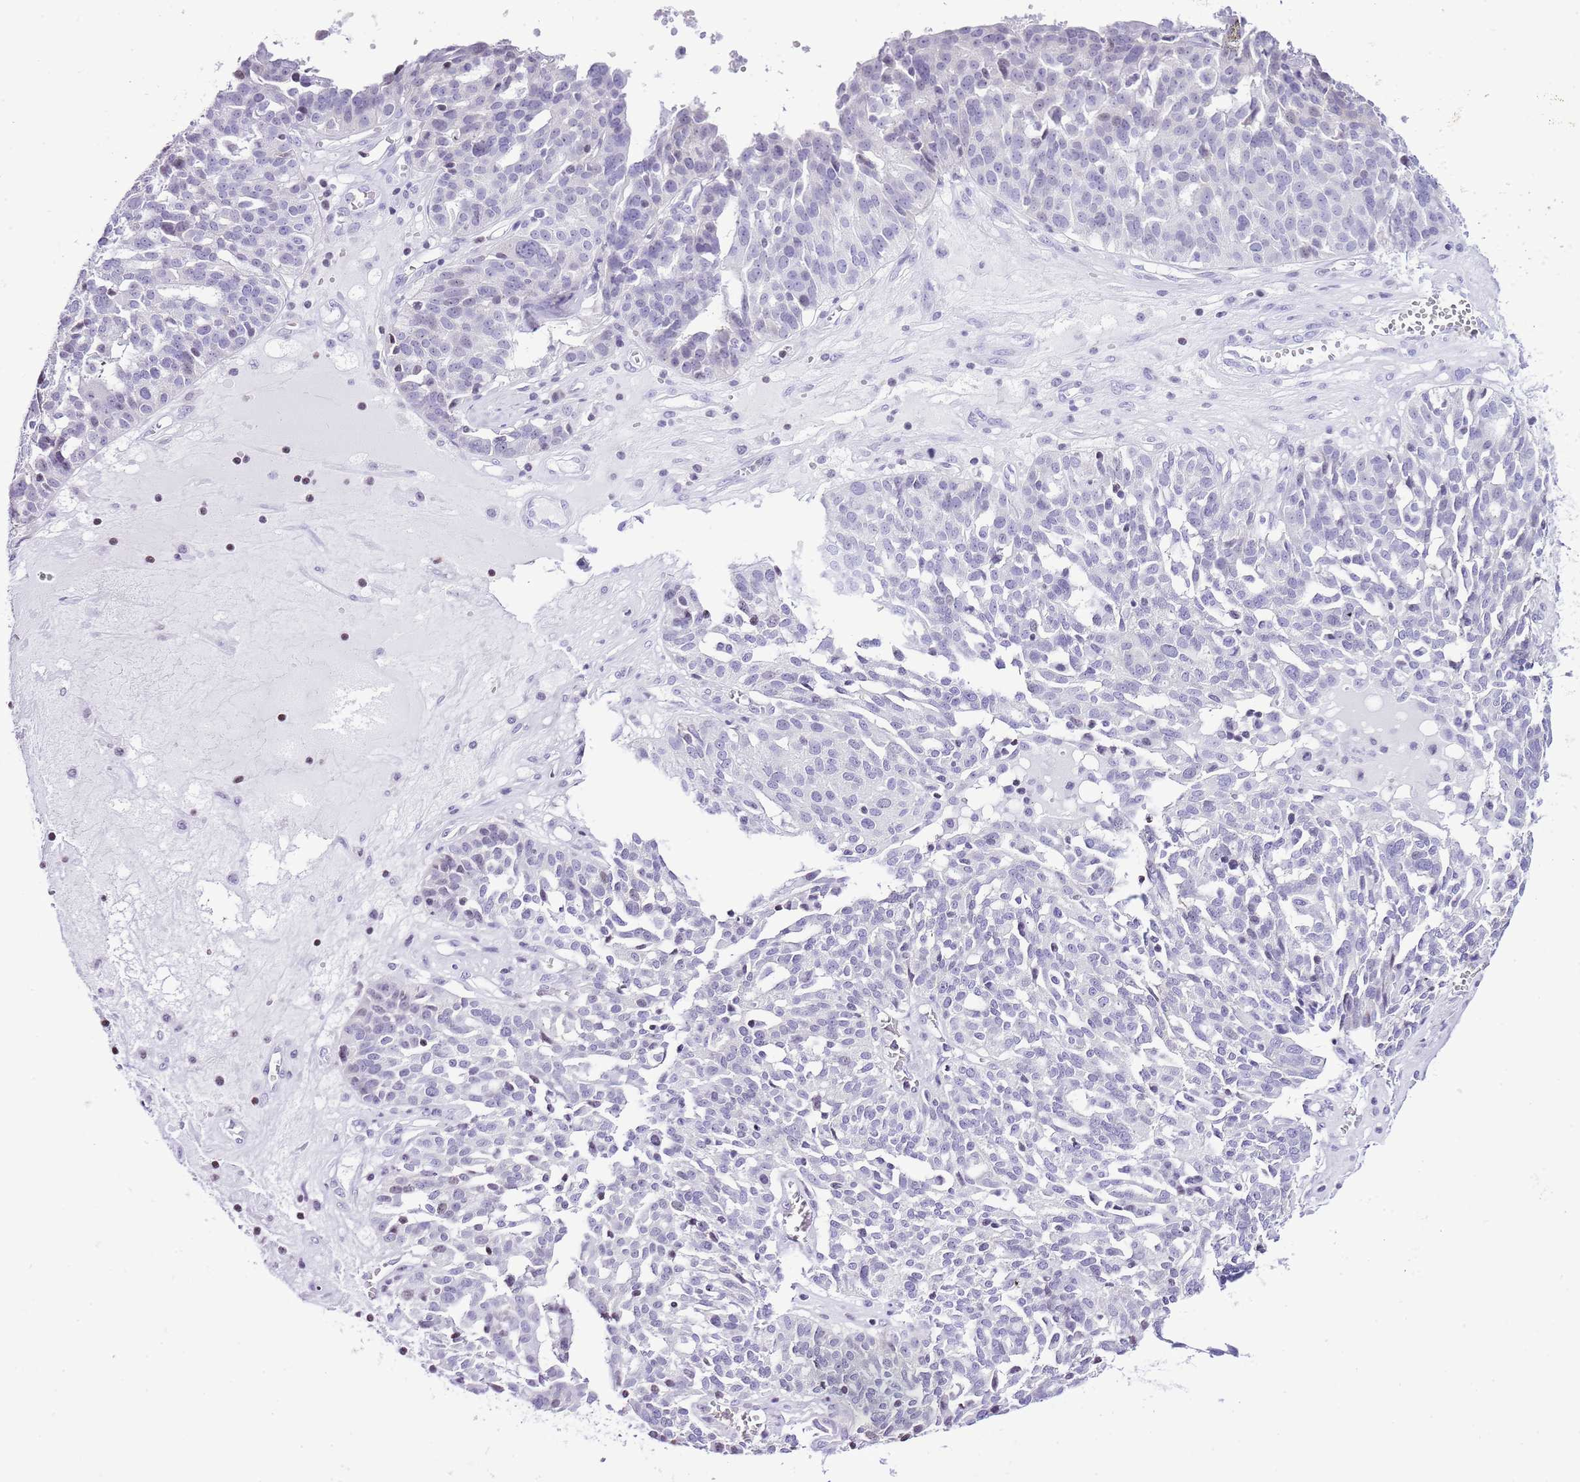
{"staining": {"intensity": "negative", "quantity": "none", "location": "none"}, "tissue": "ovarian cancer", "cell_type": "Tumor cells", "image_type": "cancer", "snomed": [{"axis": "morphology", "description": "Cystadenocarcinoma, serous, NOS"}, {"axis": "topography", "description": "Ovary"}], "caption": "Tumor cells show no significant protein expression in ovarian serous cystadenocarcinoma.", "gene": "PRR15", "patient": {"sex": "female", "age": 59}}